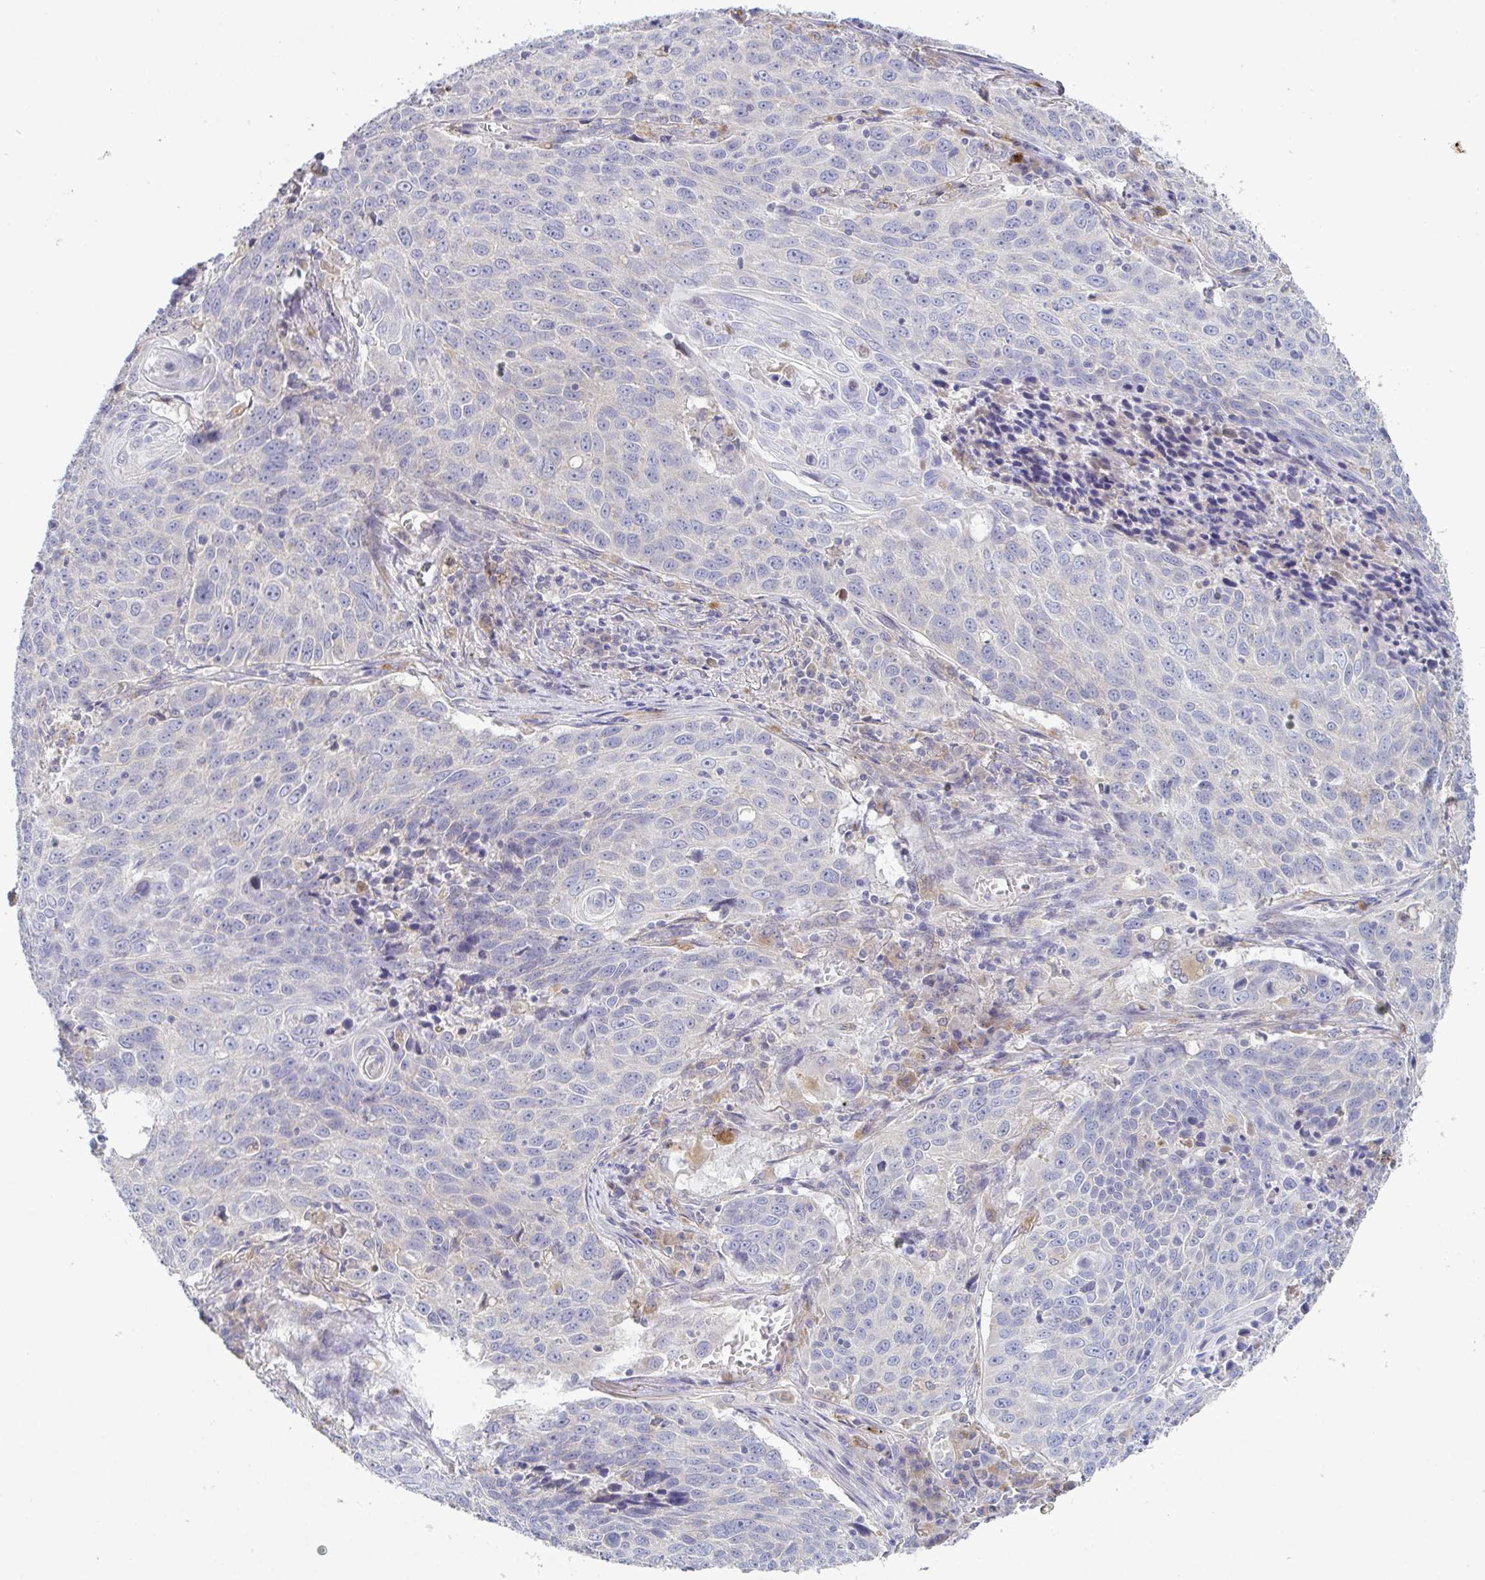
{"staining": {"intensity": "negative", "quantity": "none", "location": "none"}, "tissue": "lung cancer", "cell_type": "Tumor cells", "image_type": "cancer", "snomed": [{"axis": "morphology", "description": "Squamous cell carcinoma, NOS"}, {"axis": "topography", "description": "Lung"}], "caption": "The IHC photomicrograph has no significant expression in tumor cells of lung squamous cell carcinoma tissue.", "gene": "GALNT13", "patient": {"sex": "male", "age": 78}}